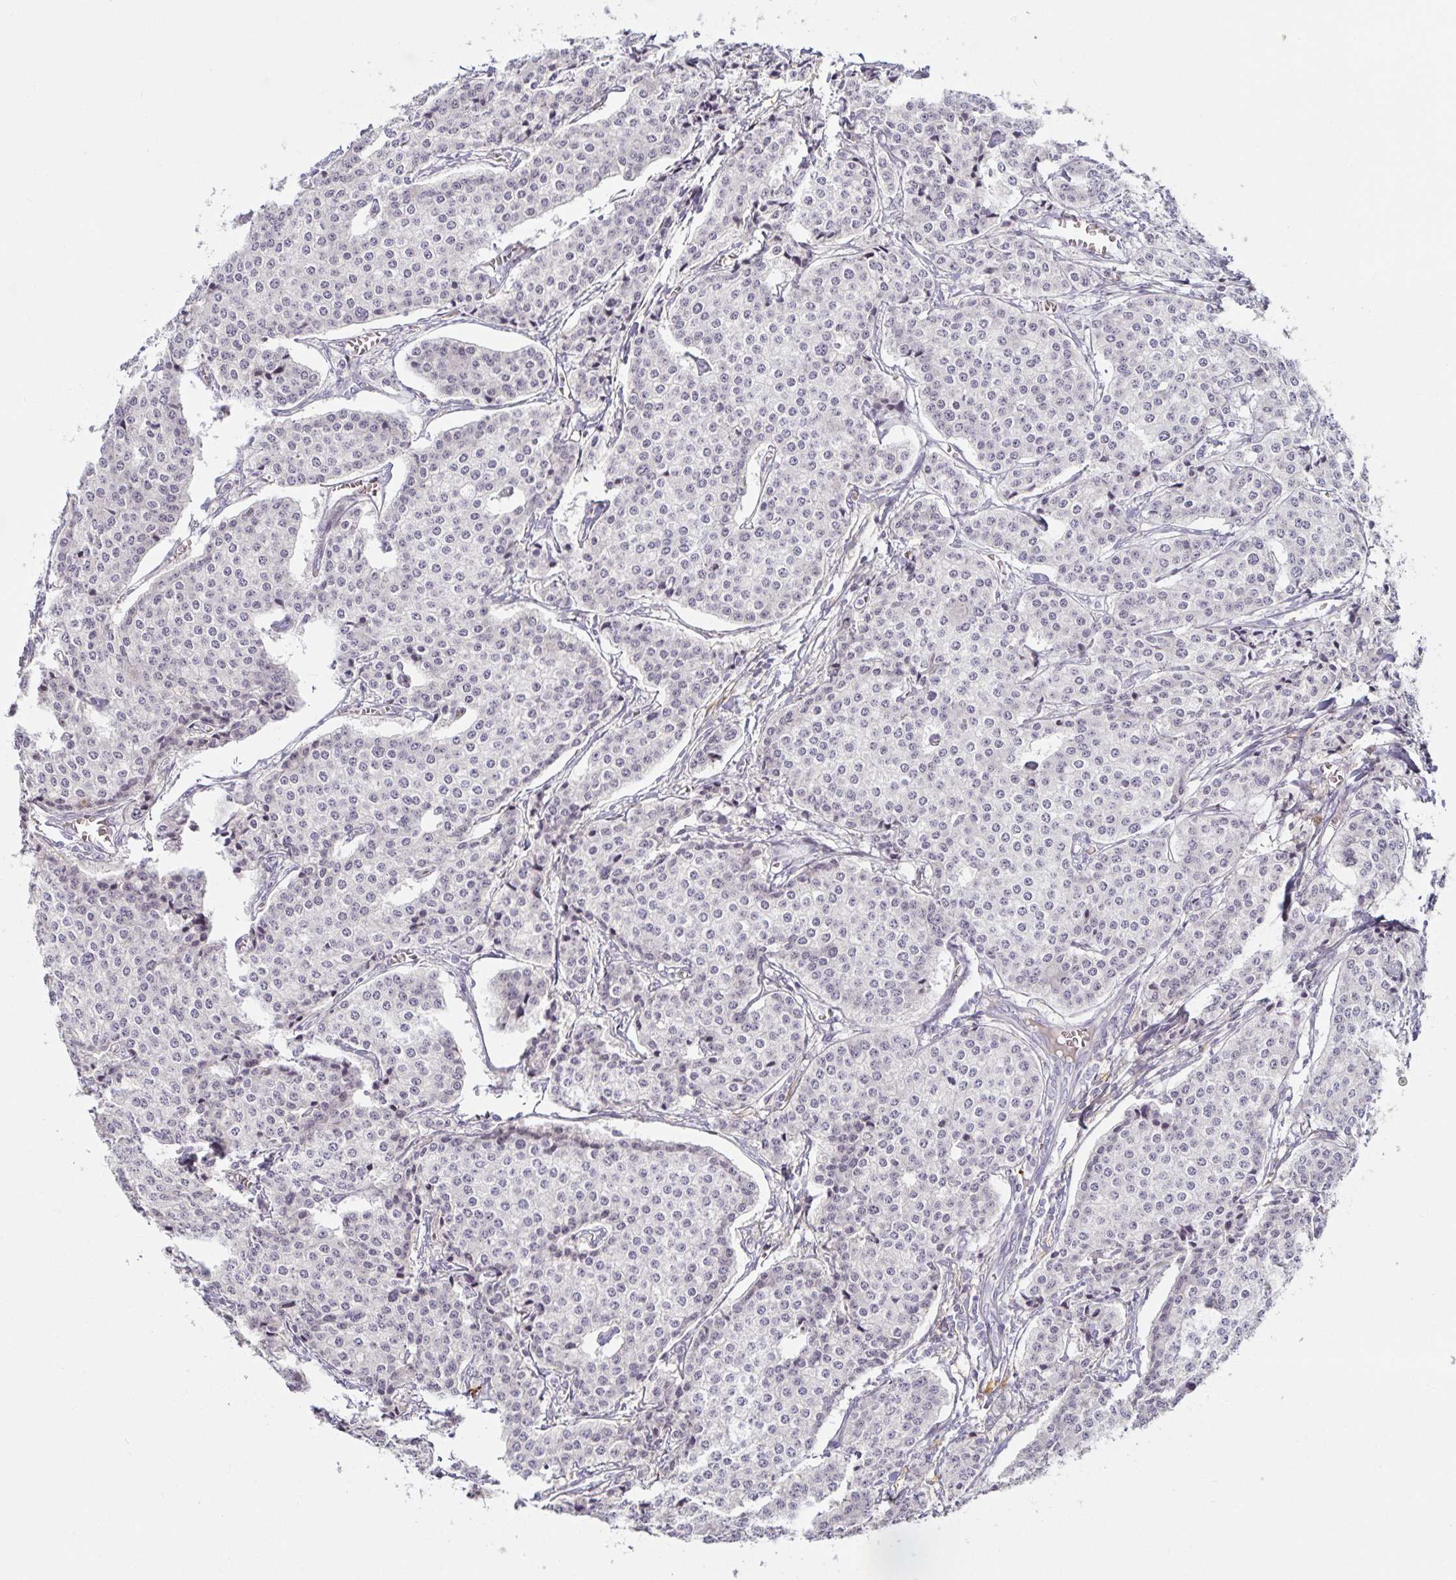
{"staining": {"intensity": "negative", "quantity": "none", "location": "none"}, "tissue": "carcinoid", "cell_type": "Tumor cells", "image_type": "cancer", "snomed": [{"axis": "morphology", "description": "Carcinoid, malignant, NOS"}, {"axis": "topography", "description": "Small intestine"}], "caption": "A high-resolution histopathology image shows IHC staining of carcinoid, which reveals no significant expression in tumor cells. Brightfield microscopy of immunohistochemistry (IHC) stained with DAB (3,3'-diaminobenzidine) (brown) and hematoxylin (blue), captured at high magnification.", "gene": "SPAG4", "patient": {"sex": "female", "age": 64}}